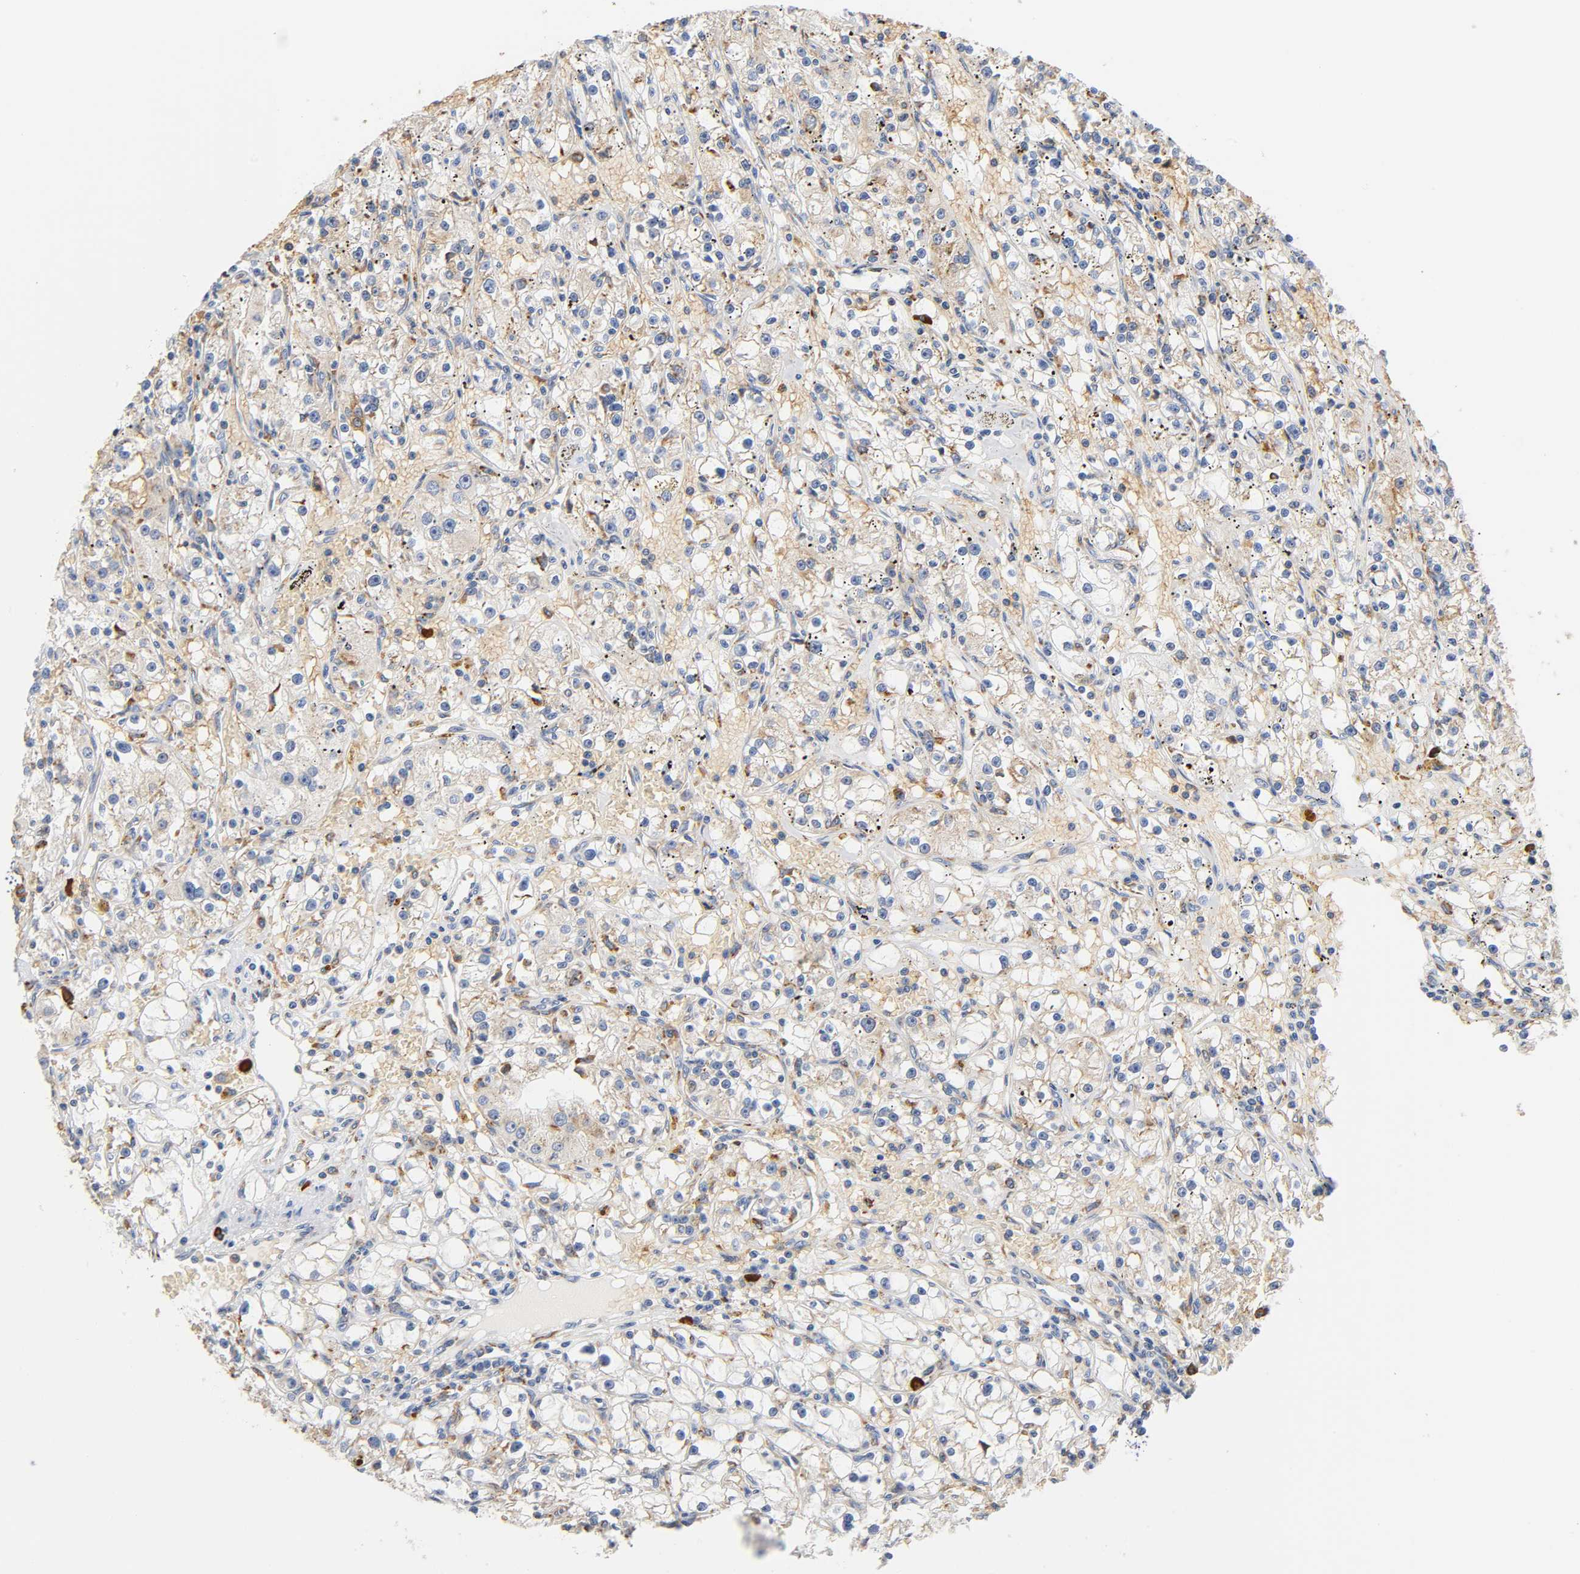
{"staining": {"intensity": "weak", "quantity": "<25%", "location": "cytoplasmic/membranous"}, "tissue": "renal cancer", "cell_type": "Tumor cells", "image_type": "cancer", "snomed": [{"axis": "morphology", "description": "Adenocarcinoma, NOS"}, {"axis": "topography", "description": "Kidney"}], "caption": "High magnification brightfield microscopy of adenocarcinoma (renal) stained with DAB (brown) and counterstained with hematoxylin (blue): tumor cells show no significant staining.", "gene": "UCKL1", "patient": {"sex": "male", "age": 56}}